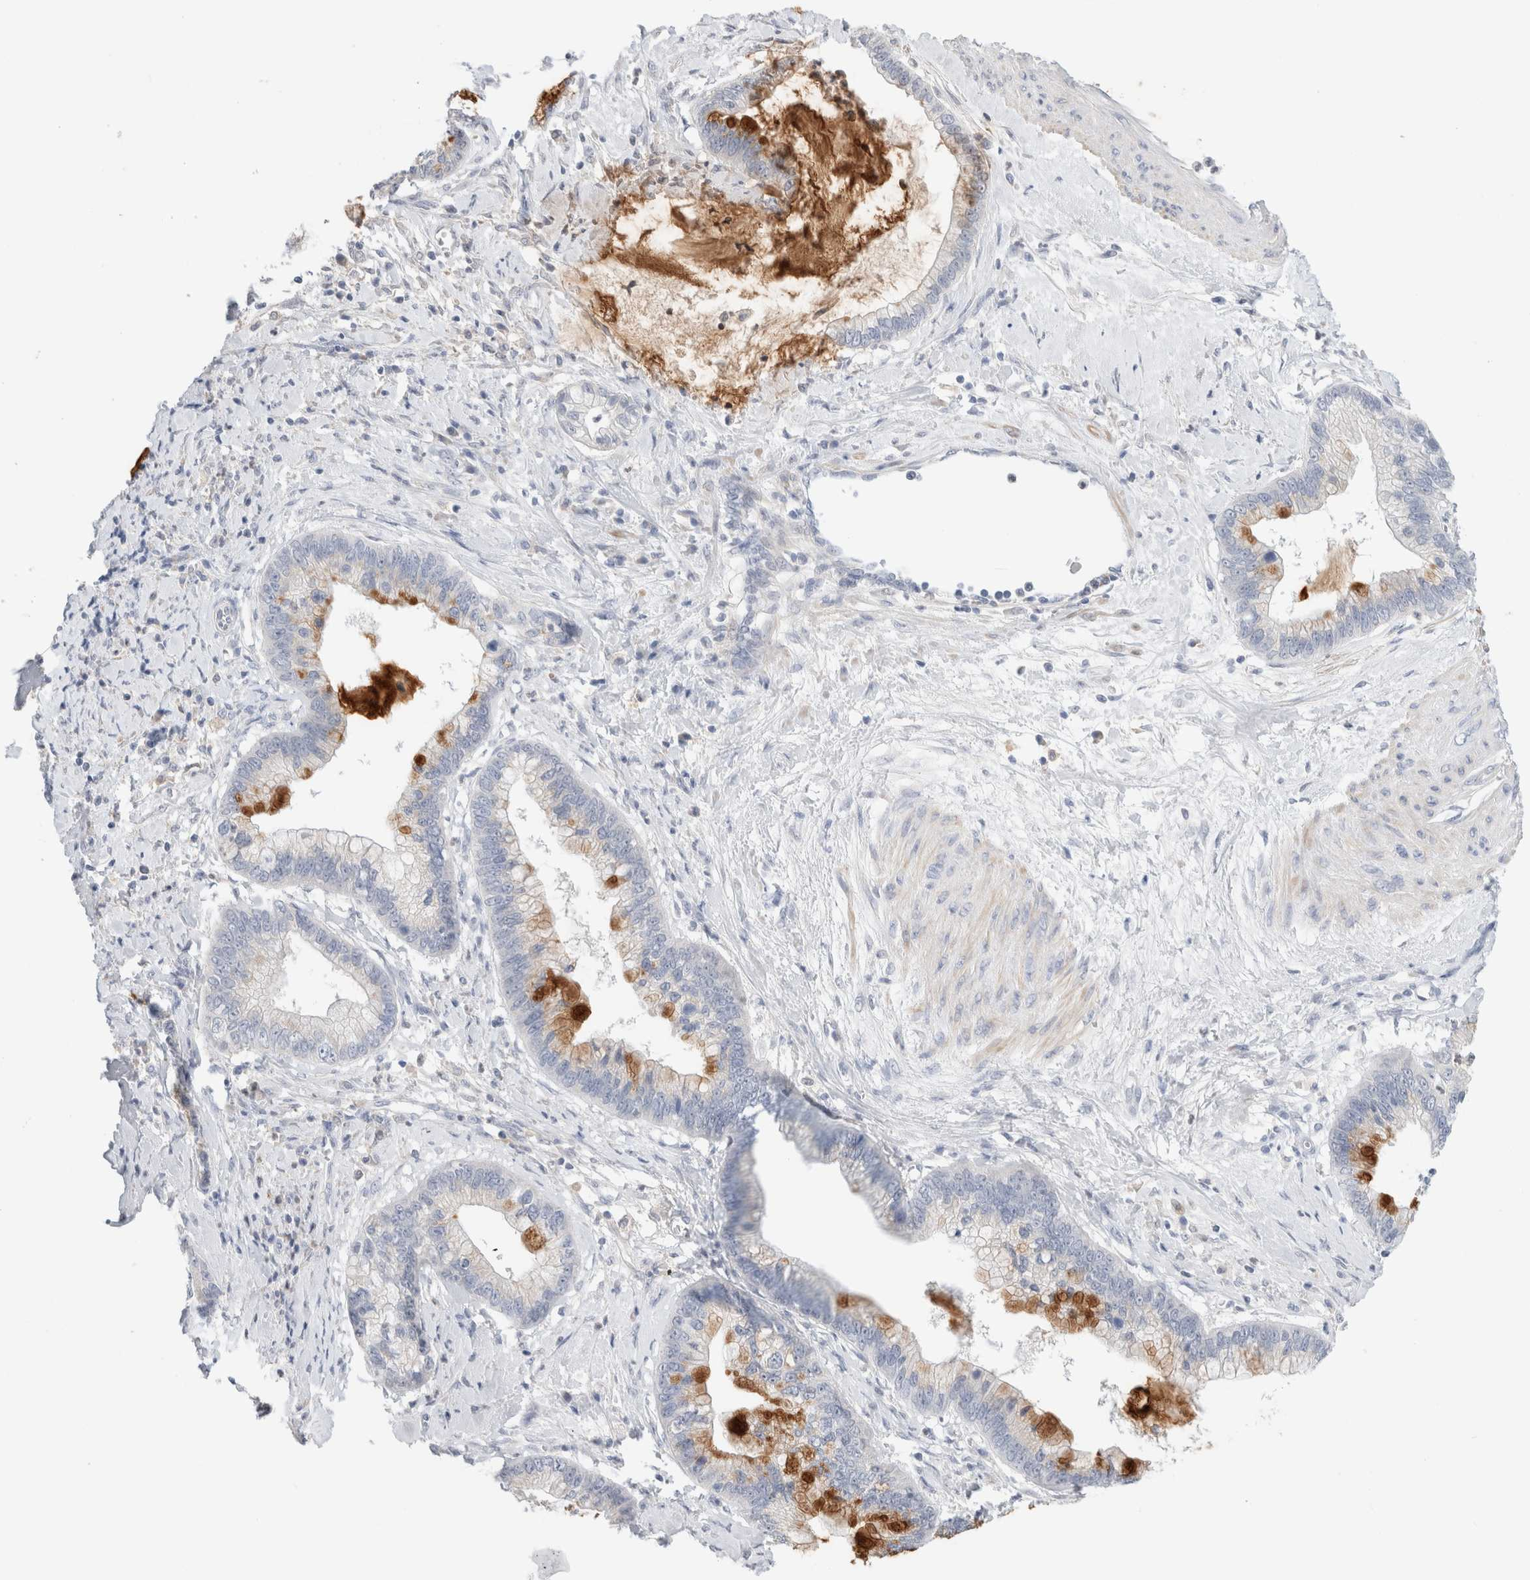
{"staining": {"intensity": "moderate", "quantity": "<25%", "location": "cytoplasmic/membranous"}, "tissue": "cervical cancer", "cell_type": "Tumor cells", "image_type": "cancer", "snomed": [{"axis": "morphology", "description": "Adenocarcinoma, NOS"}, {"axis": "topography", "description": "Cervix"}], "caption": "Cervical cancer stained with DAB (3,3'-diaminobenzidine) immunohistochemistry (IHC) displays low levels of moderate cytoplasmic/membranous expression in approximately <25% of tumor cells.", "gene": "ADAM30", "patient": {"sex": "female", "age": 44}}